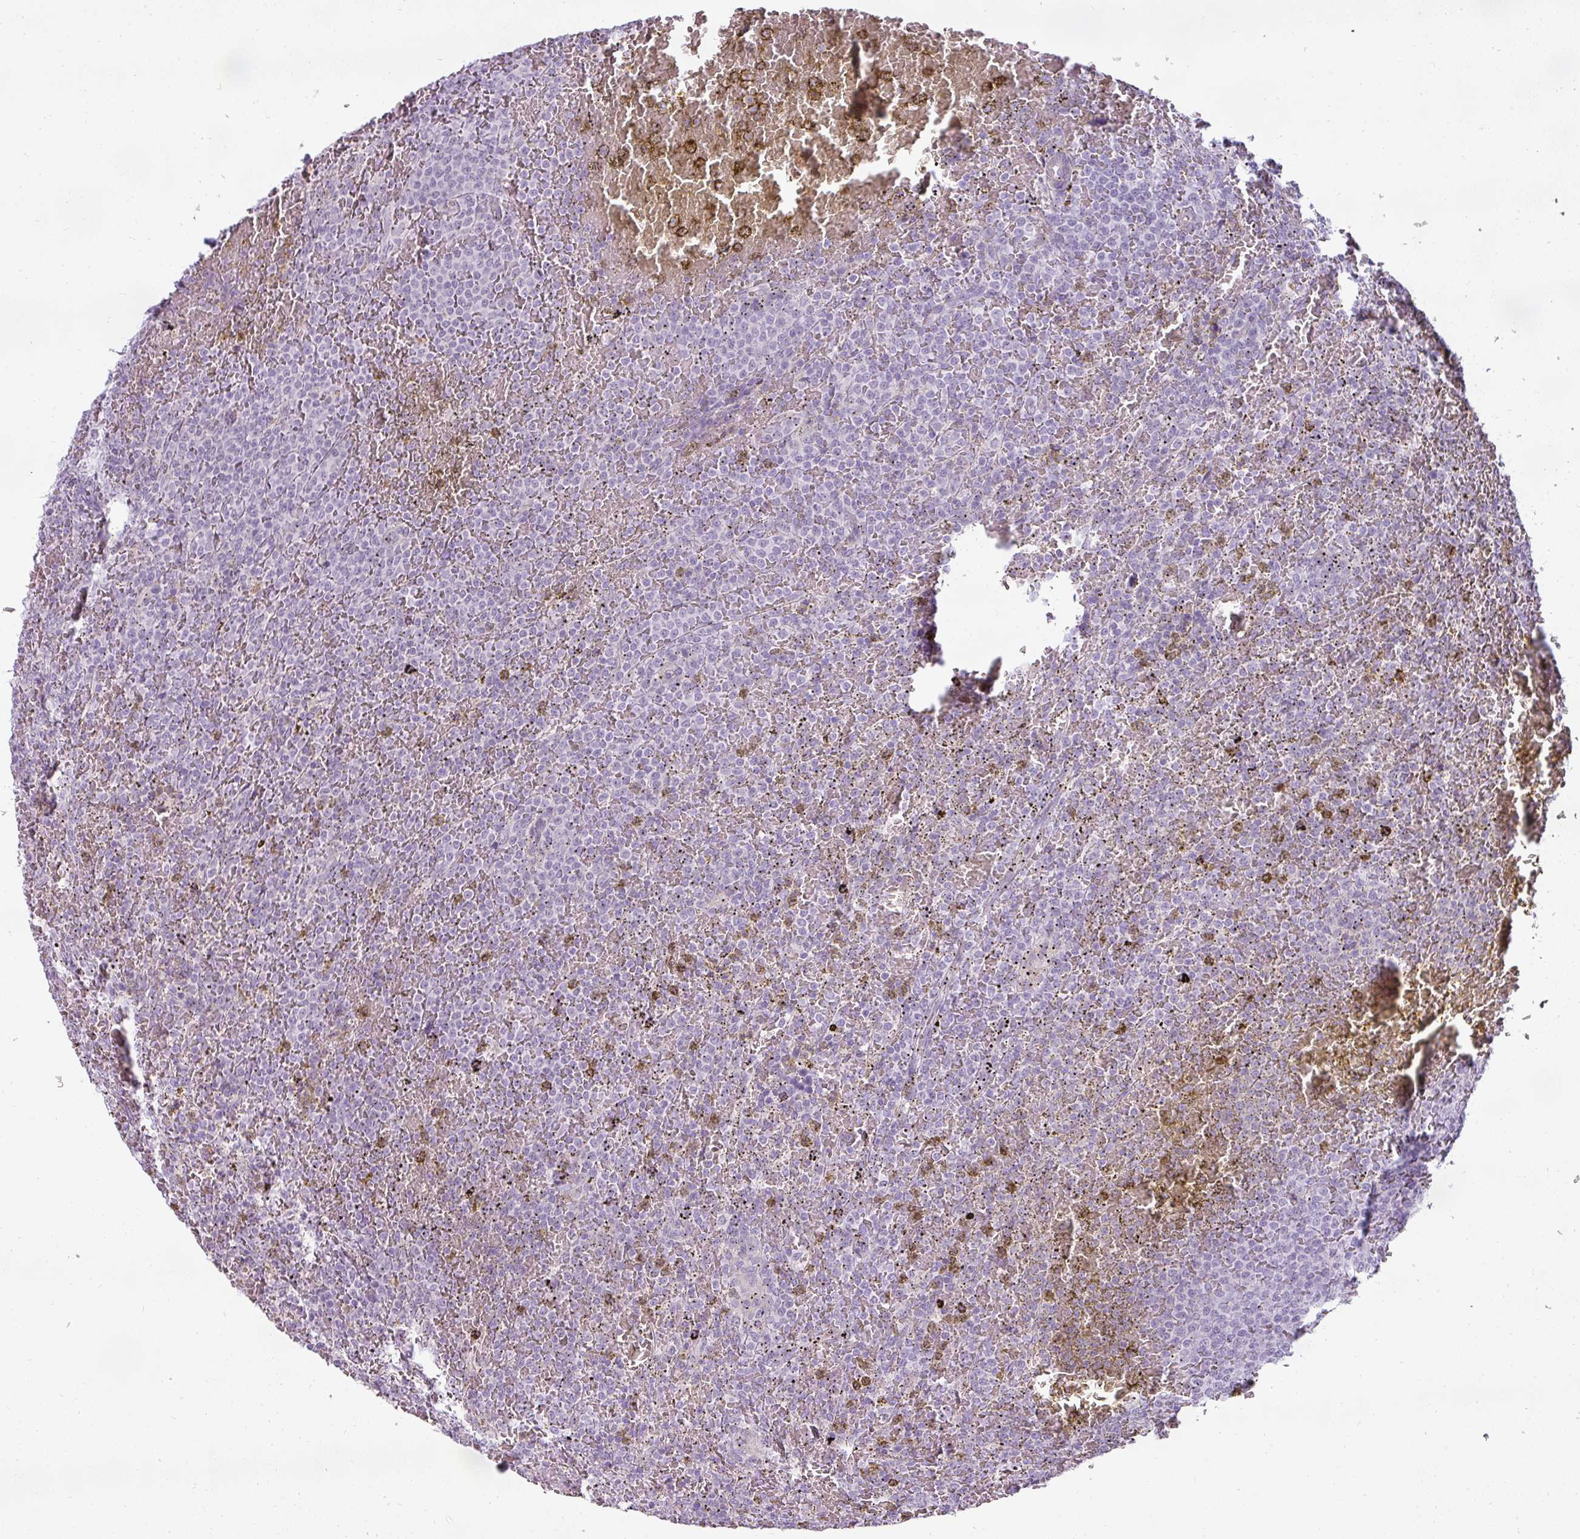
{"staining": {"intensity": "negative", "quantity": "none", "location": "none"}, "tissue": "lymphoma", "cell_type": "Tumor cells", "image_type": "cancer", "snomed": [{"axis": "morphology", "description": "Malignant lymphoma, non-Hodgkin's type, Low grade"}, {"axis": "topography", "description": "Spleen"}], "caption": "Immunohistochemistry (IHC) of human malignant lymphoma, non-Hodgkin's type (low-grade) exhibits no expression in tumor cells.", "gene": "ASB1", "patient": {"sex": "male", "age": 60}}